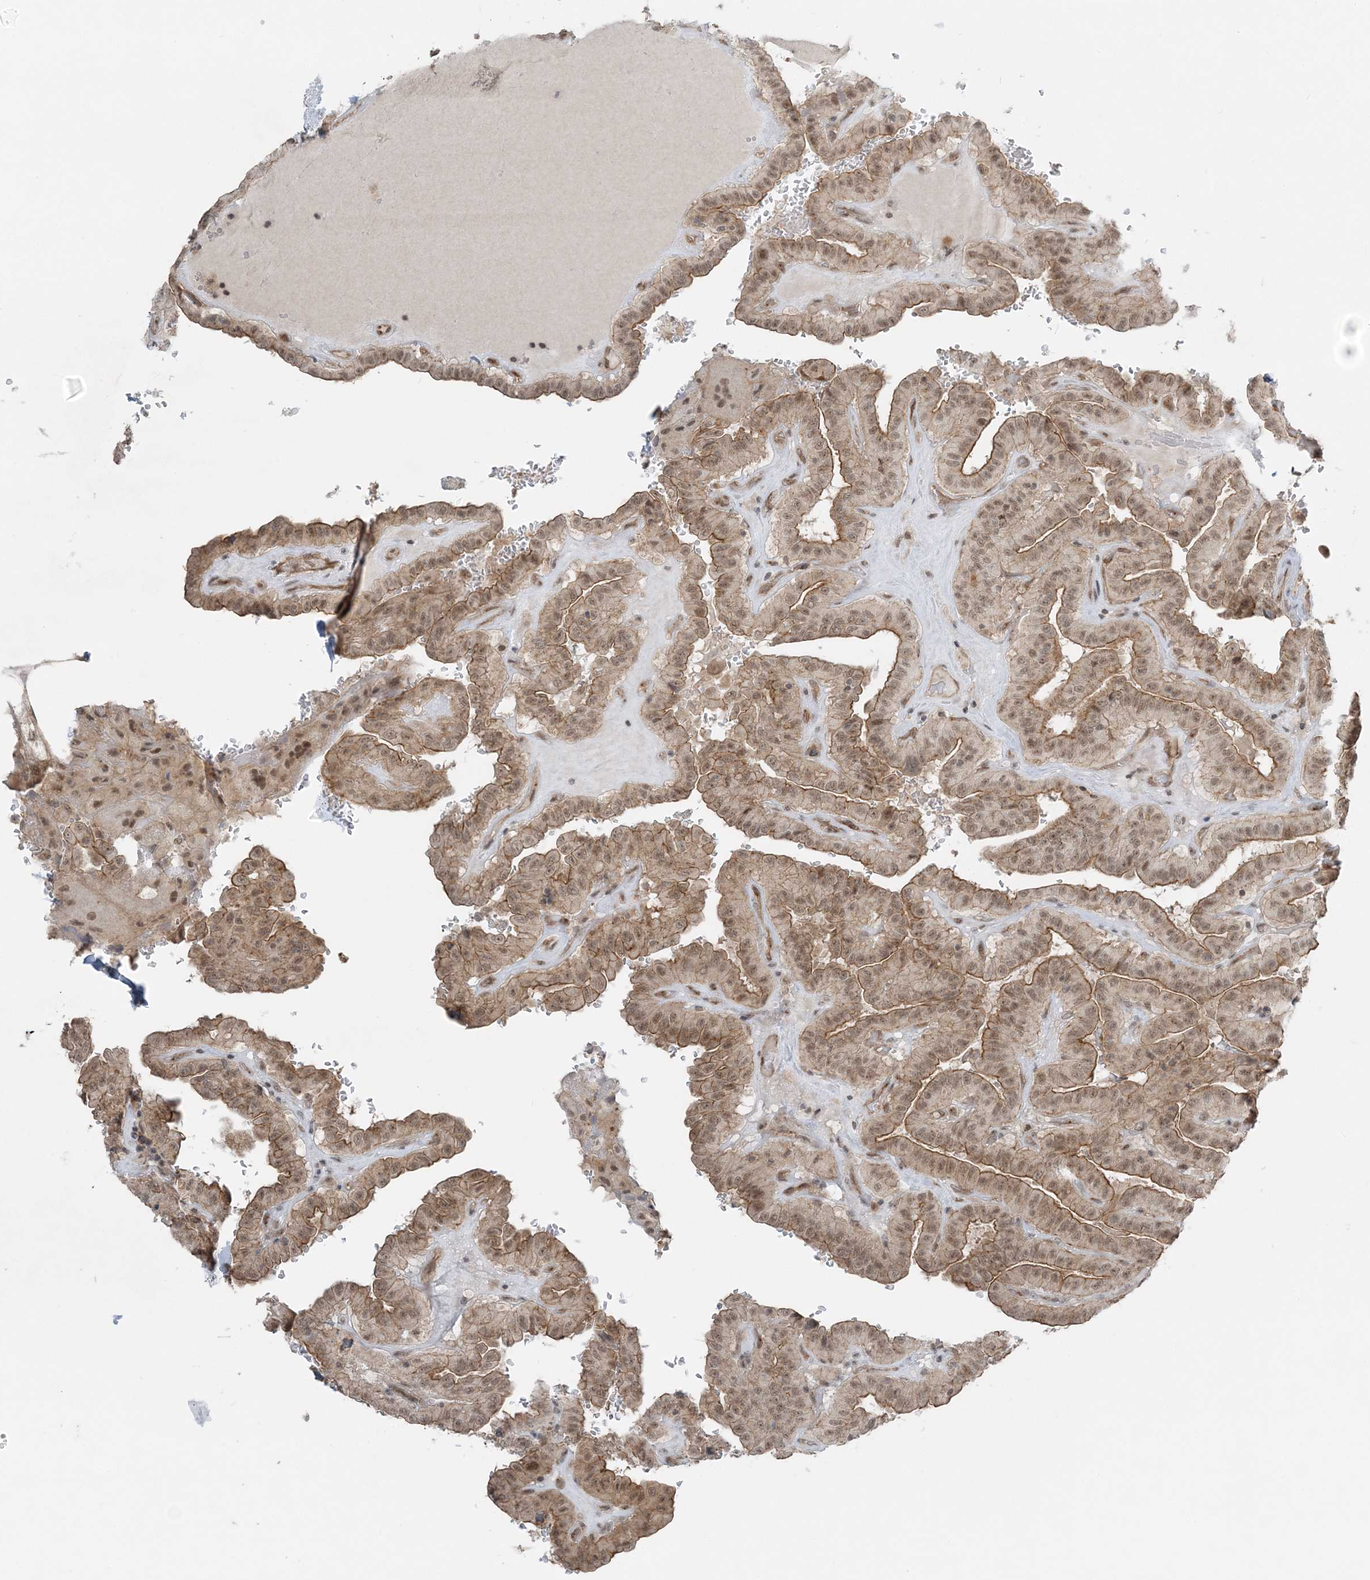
{"staining": {"intensity": "moderate", "quantity": ">75%", "location": "cytoplasmic/membranous,nuclear"}, "tissue": "thyroid cancer", "cell_type": "Tumor cells", "image_type": "cancer", "snomed": [{"axis": "morphology", "description": "Papillary adenocarcinoma, NOS"}, {"axis": "topography", "description": "Thyroid gland"}], "caption": "Human thyroid cancer (papillary adenocarcinoma) stained with a brown dye demonstrates moderate cytoplasmic/membranous and nuclear positive positivity in approximately >75% of tumor cells.", "gene": "ATP11A", "patient": {"sex": "male", "age": 77}}